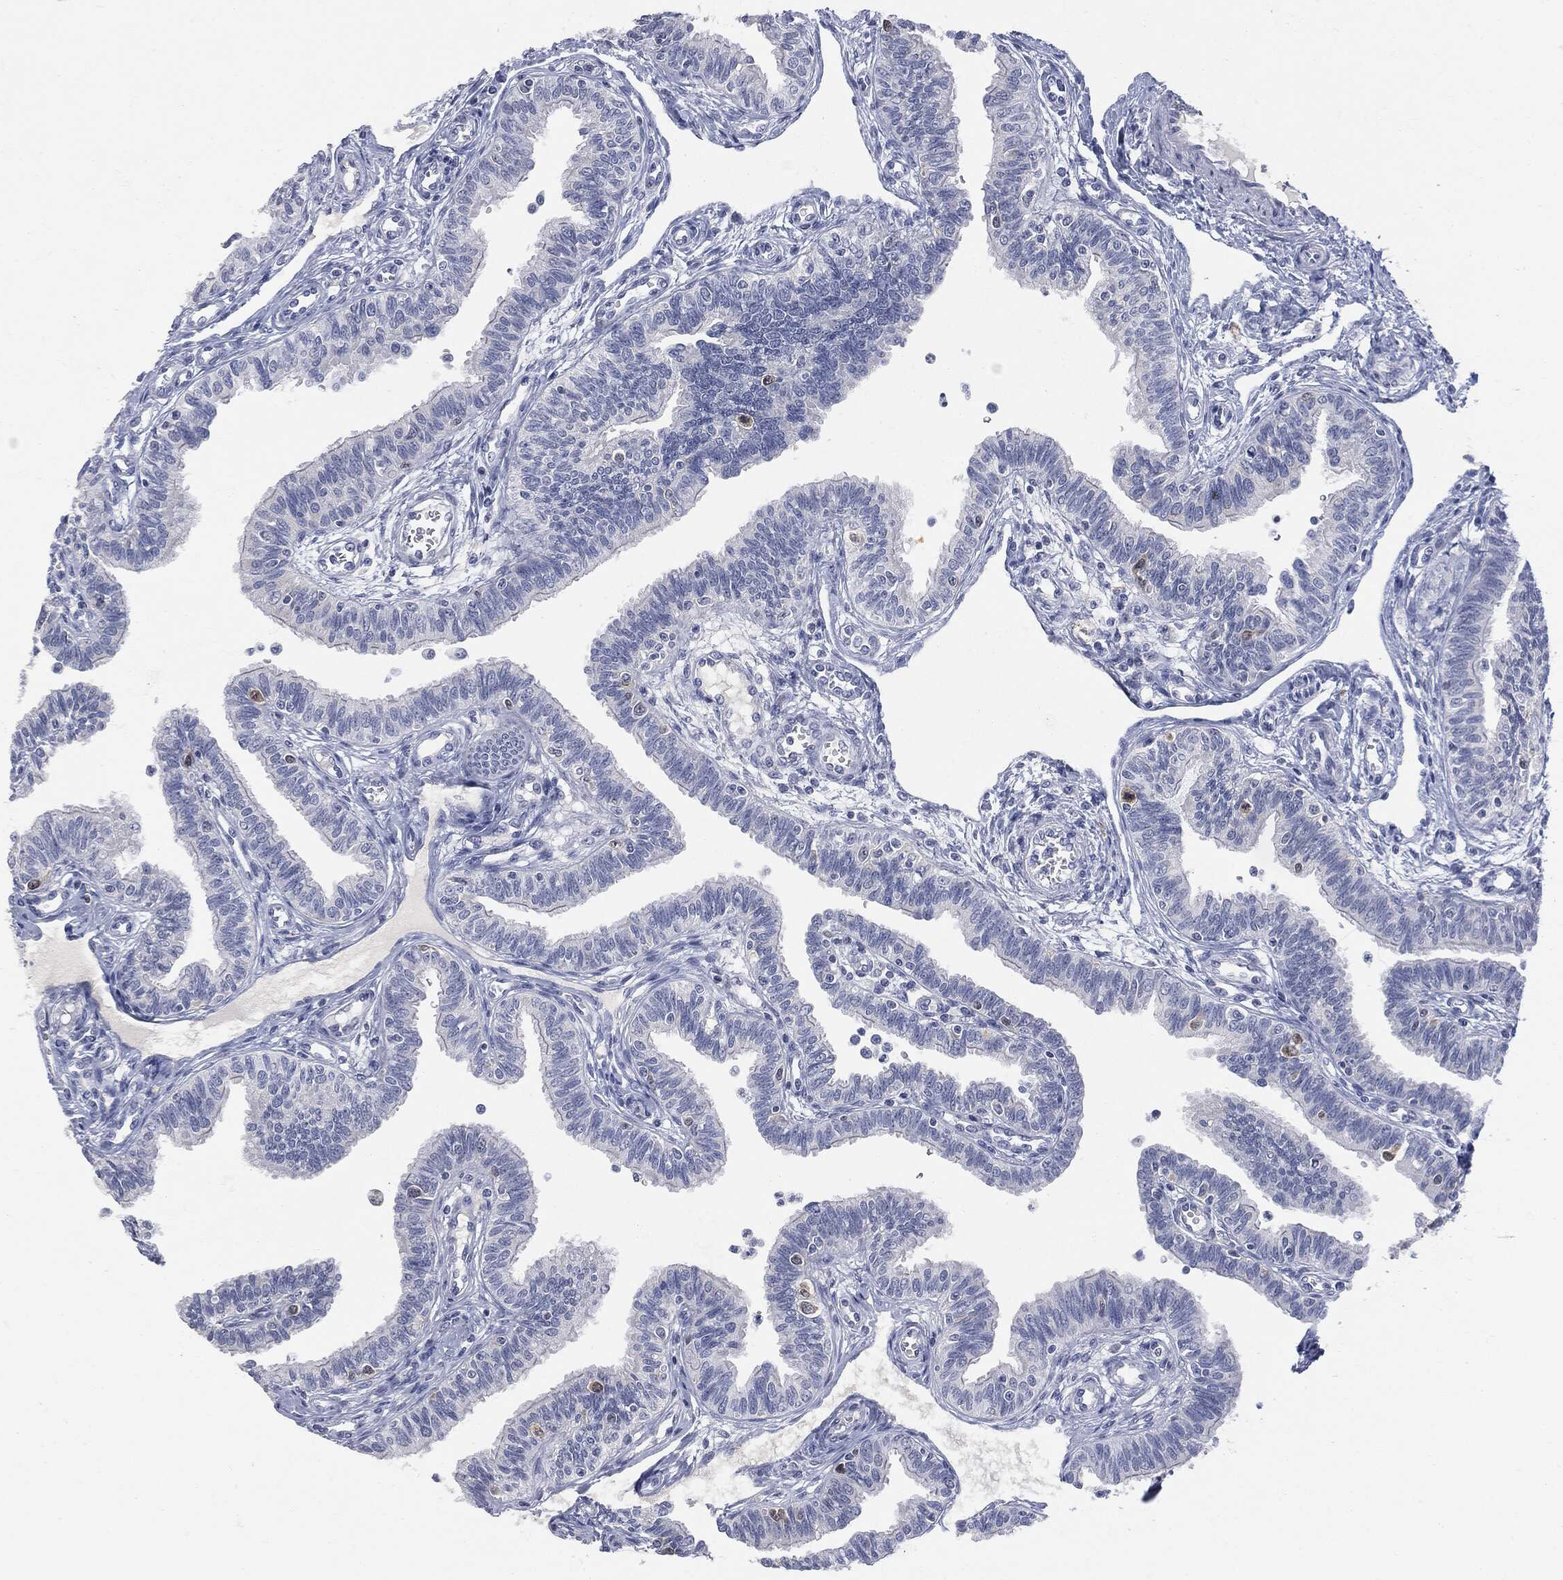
{"staining": {"intensity": "negative", "quantity": "none", "location": "none"}, "tissue": "fallopian tube", "cell_type": "Glandular cells", "image_type": "normal", "snomed": [{"axis": "morphology", "description": "Normal tissue, NOS"}, {"axis": "topography", "description": "Fallopian tube"}], "caption": "Glandular cells are negative for brown protein staining in unremarkable fallopian tube.", "gene": "UBE2C", "patient": {"sex": "female", "age": 36}}